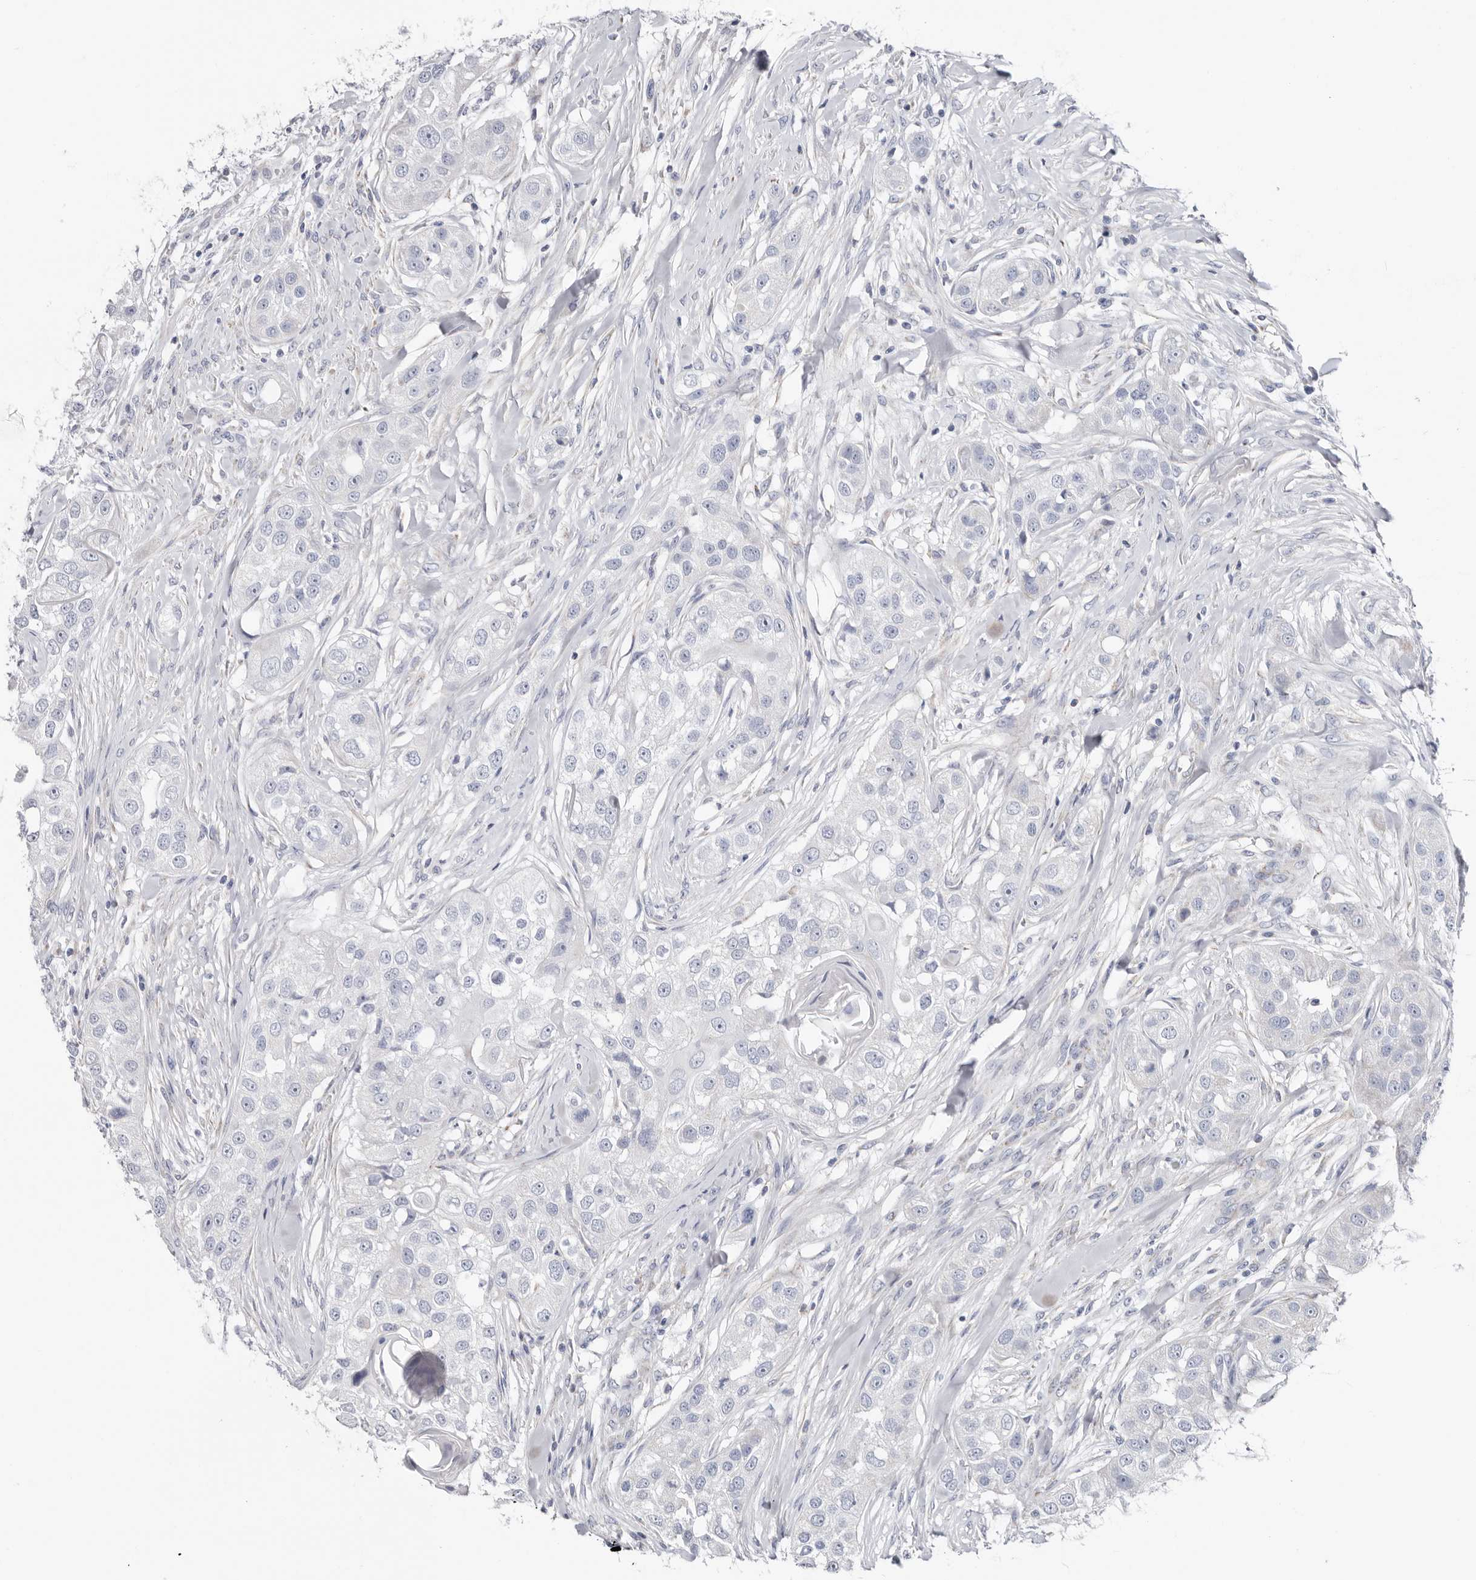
{"staining": {"intensity": "negative", "quantity": "none", "location": "none"}, "tissue": "head and neck cancer", "cell_type": "Tumor cells", "image_type": "cancer", "snomed": [{"axis": "morphology", "description": "Normal tissue, NOS"}, {"axis": "morphology", "description": "Squamous cell carcinoma, NOS"}, {"axis": "topography", "description": "Skeletal muscle"}, {"axis": "topography", "description": "Head-Neck"}], "caption": "IHC micrograph of head and neck cancer stained for a protein (brown), which reveals no positivity in tumor cells. (DAB immunohistochemistry, high magnification).", "gene": "RSPO2", "patient": {"sex": "male", "age": 51}}